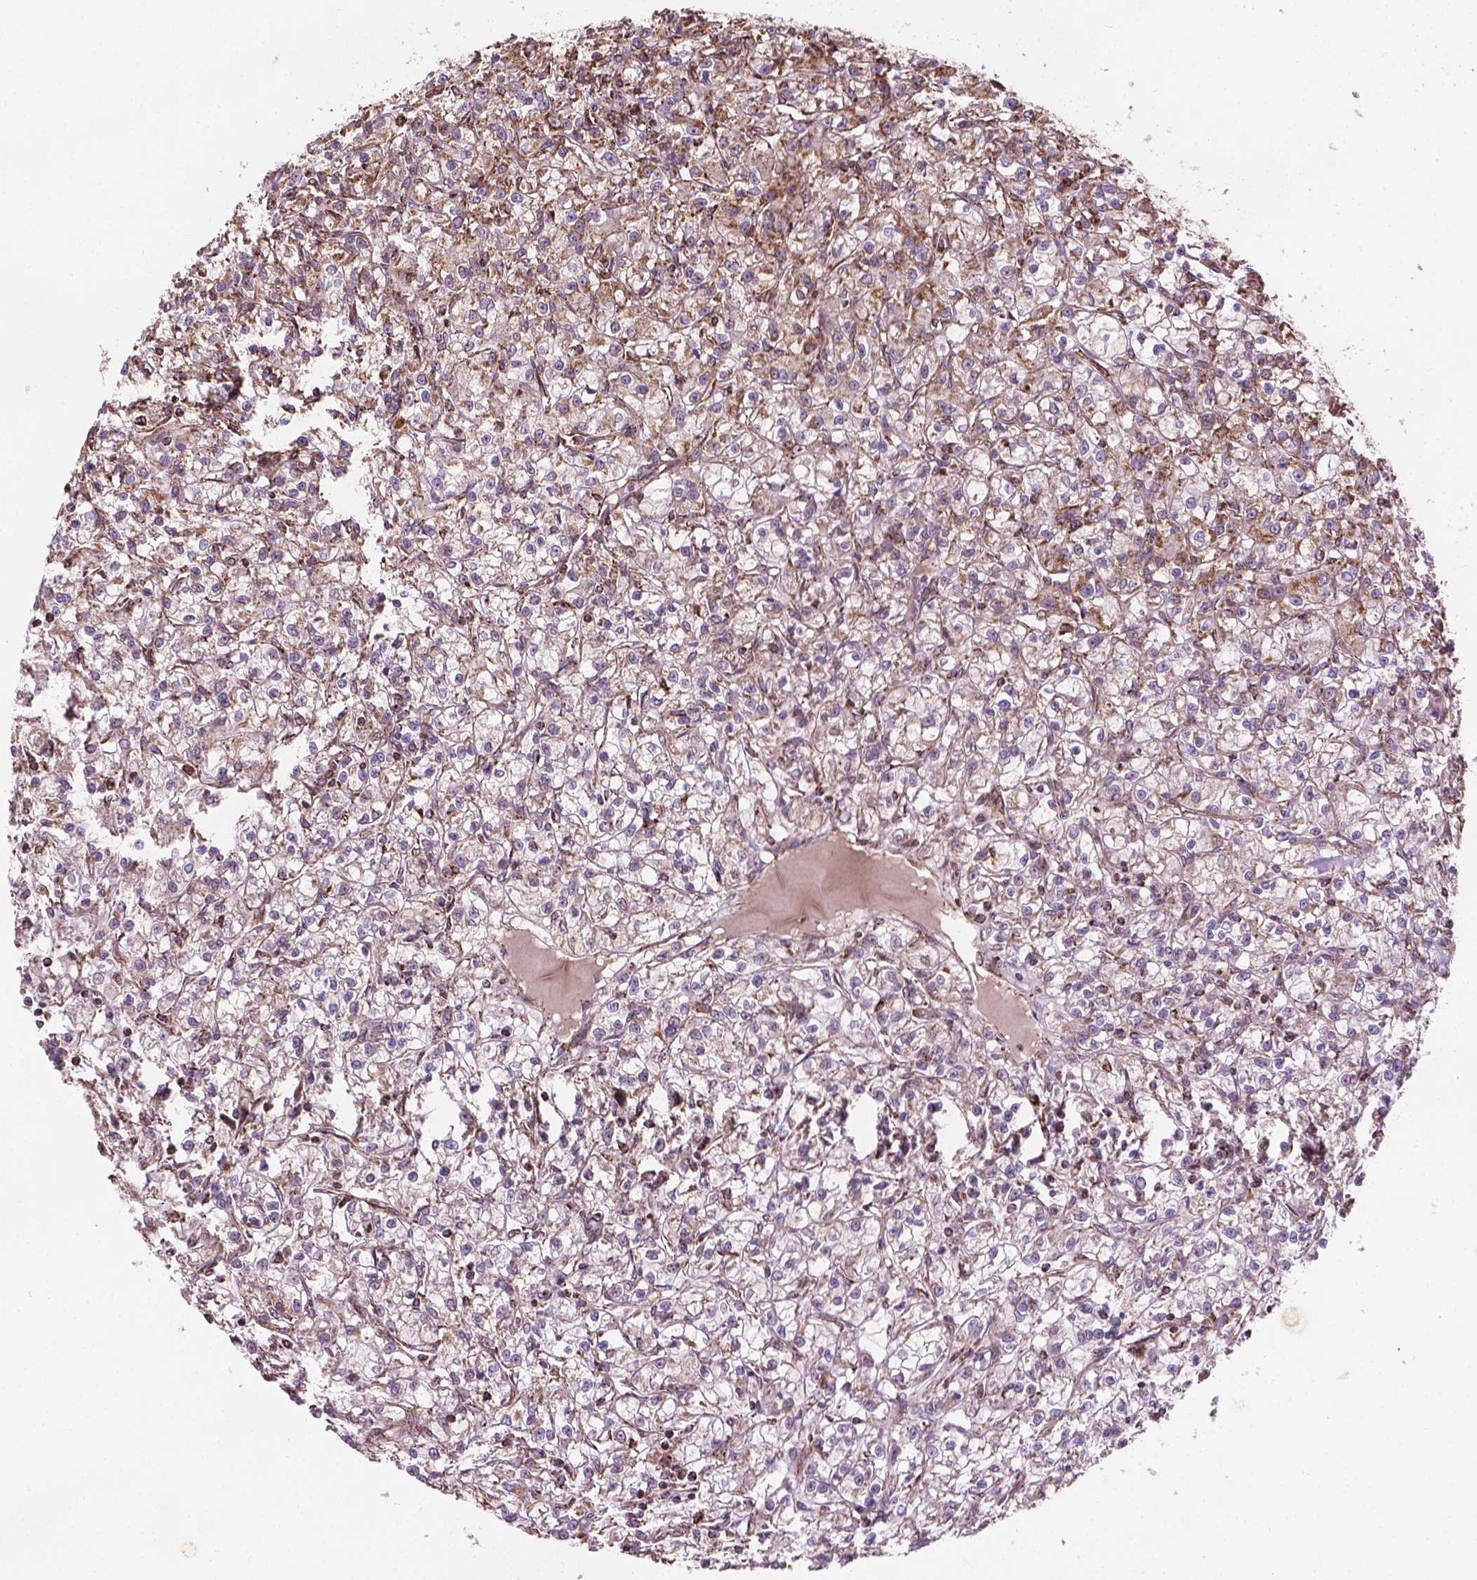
{"staining": {"intensity": "negative", "quantity": "none", "location": "none"}, "tissue": "renal cancer", "cell_type": "Tumor cells", "image_type": "cancer", "snomed": [{"axis": "morphology", "description": "Adenocarcinoma, NOS"}, {"axis": "topography", "description": "Kidney"}], "caption": "Renal cancer was stained to show a protein in brown. There is no significant positivity in tumor cells. (Stains: DAB immunohistochemistry (IHC) with hematoxylin counter stain, Microscopy: brightfield microscopy at high magnification).", "gene": "HS3ST3A1", "patient": {"sex": "female", "age": 59}}